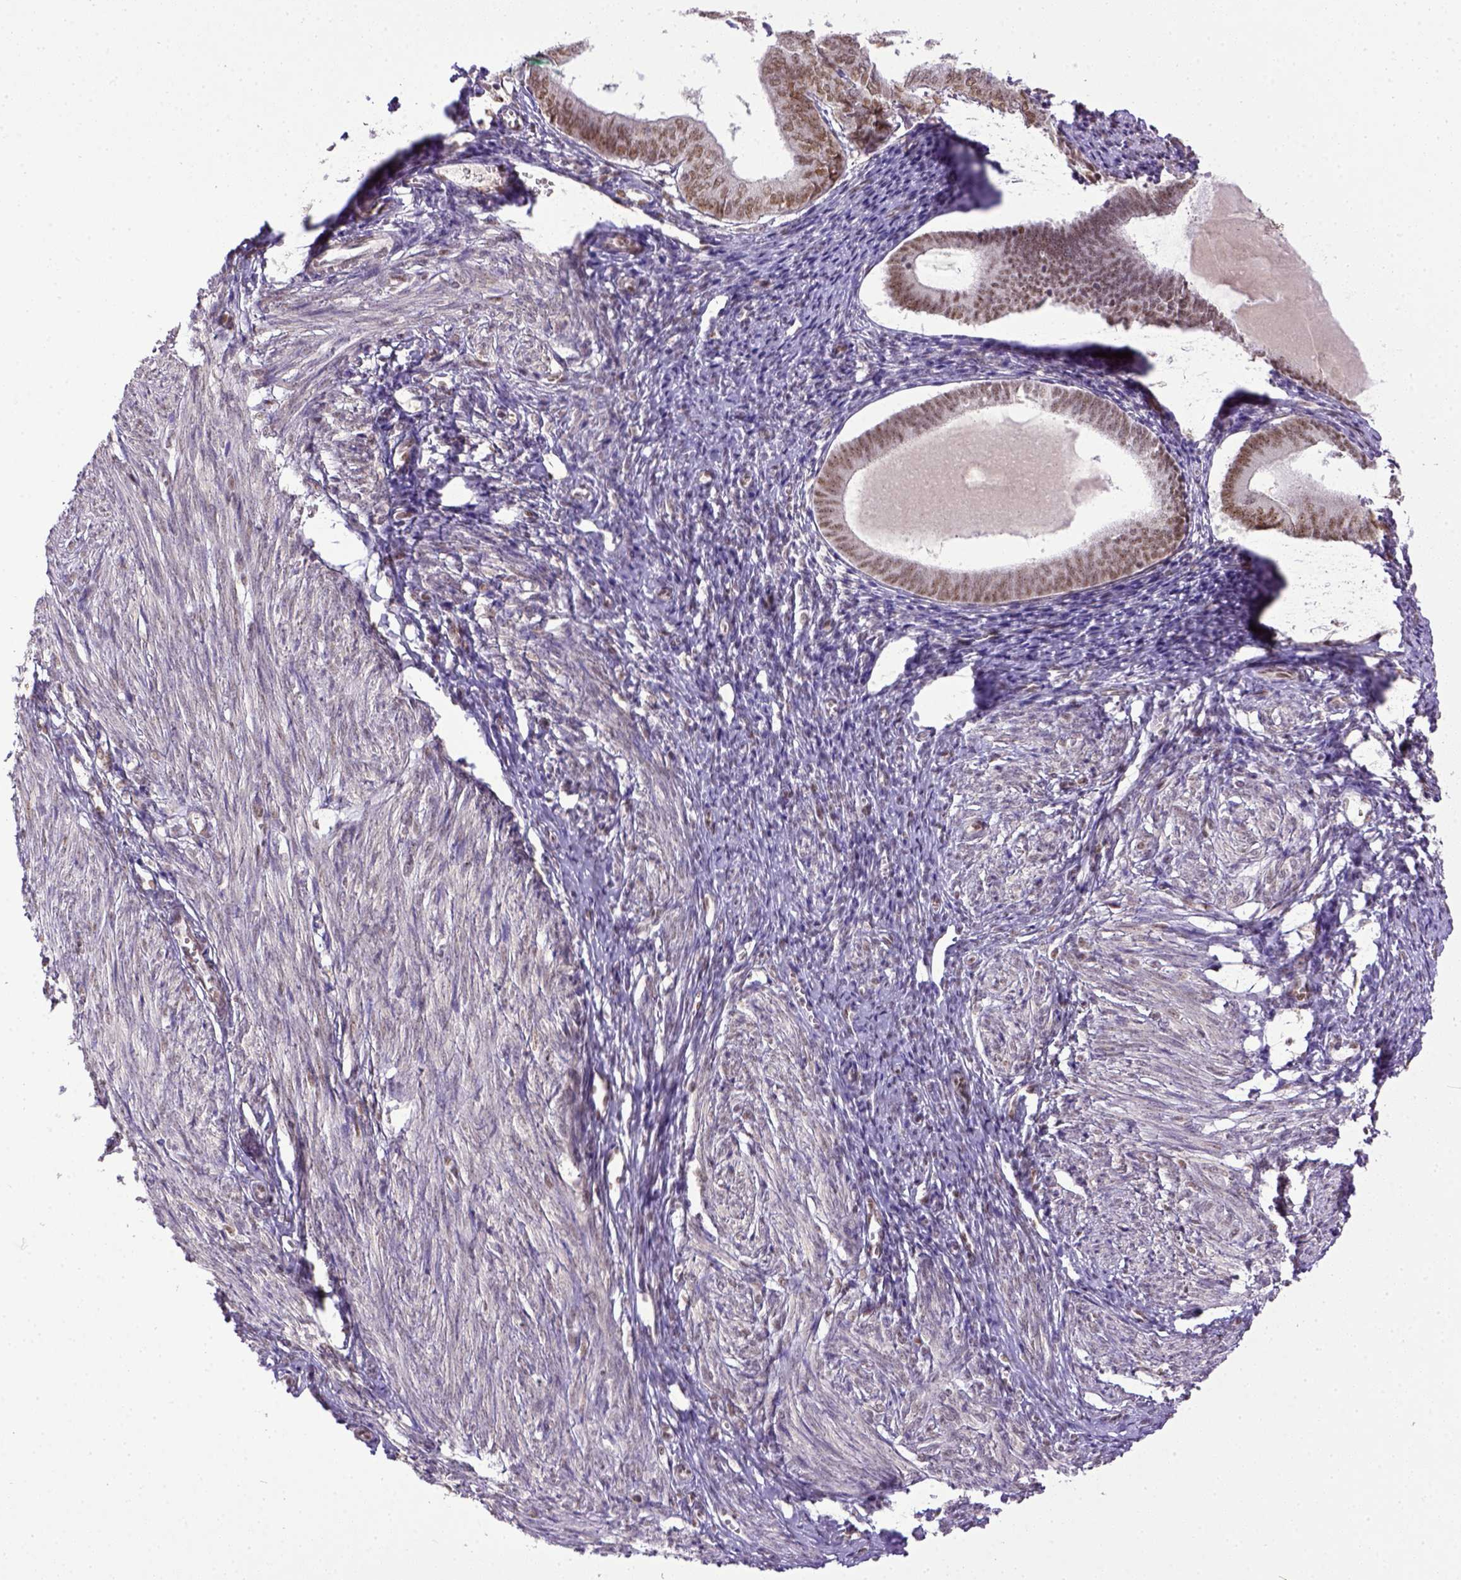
{"staining": {"intensity": "moderate", "quantity": "25%-75%", "location": "nuclear"}, "tissue": "endometrium", "cell_type": "Cells in endometrial stroma", "image_type": "normal", "snomed": [{"axis": "morphology", "description": "Normal tissue, NOS"}, {"axis": "topography", "description": "Endometrium"}], "caption": "Human endometrium stained for a protein (brown) displays moderate nuclear positive positivity in about 25%-75% of cells in endometrial stroma.", "gene": "ERCC1", "patient": {"sex": "female", "age": 50}}